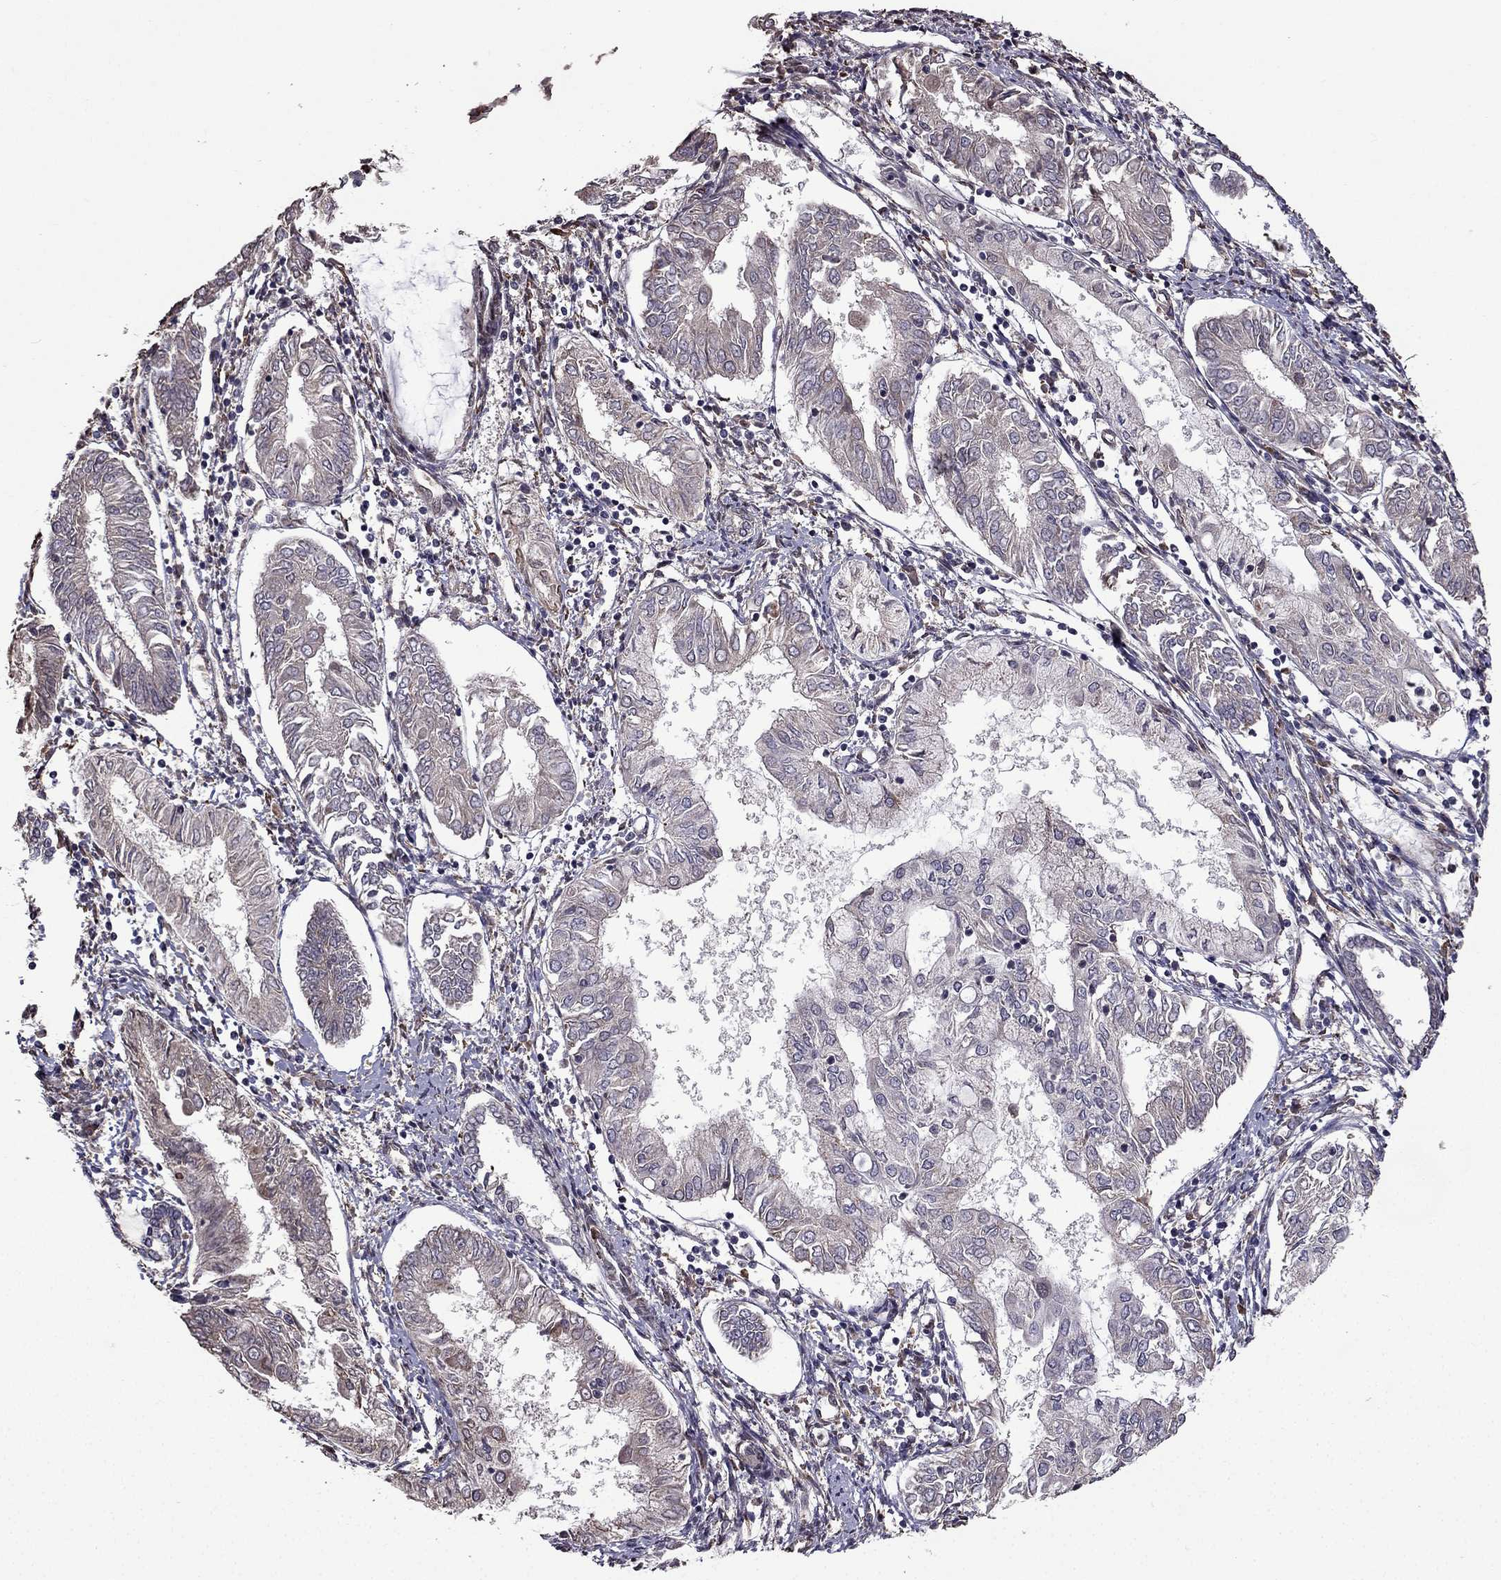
{"staining": {"intensity": "negative", "quantity": "none", "location": "none"}, "tissue": "endometrial cancer", "cell_type": "Tumor cells", "image_type": "cancer", "snomed": [{"axis": "morphology", "description": "Adenocarcinoma, NOS"}, {"axis": "topography", "description": "Endometrium"}], "caption": "High power microscopy micrograph of an immunohistochemistry micrograph of endometrial cancer (adenocarcinoma), revealing no significant positivity in tumor cells.", "gene": "IKBIP", "patient": {"sex": "female", "age": 68}}